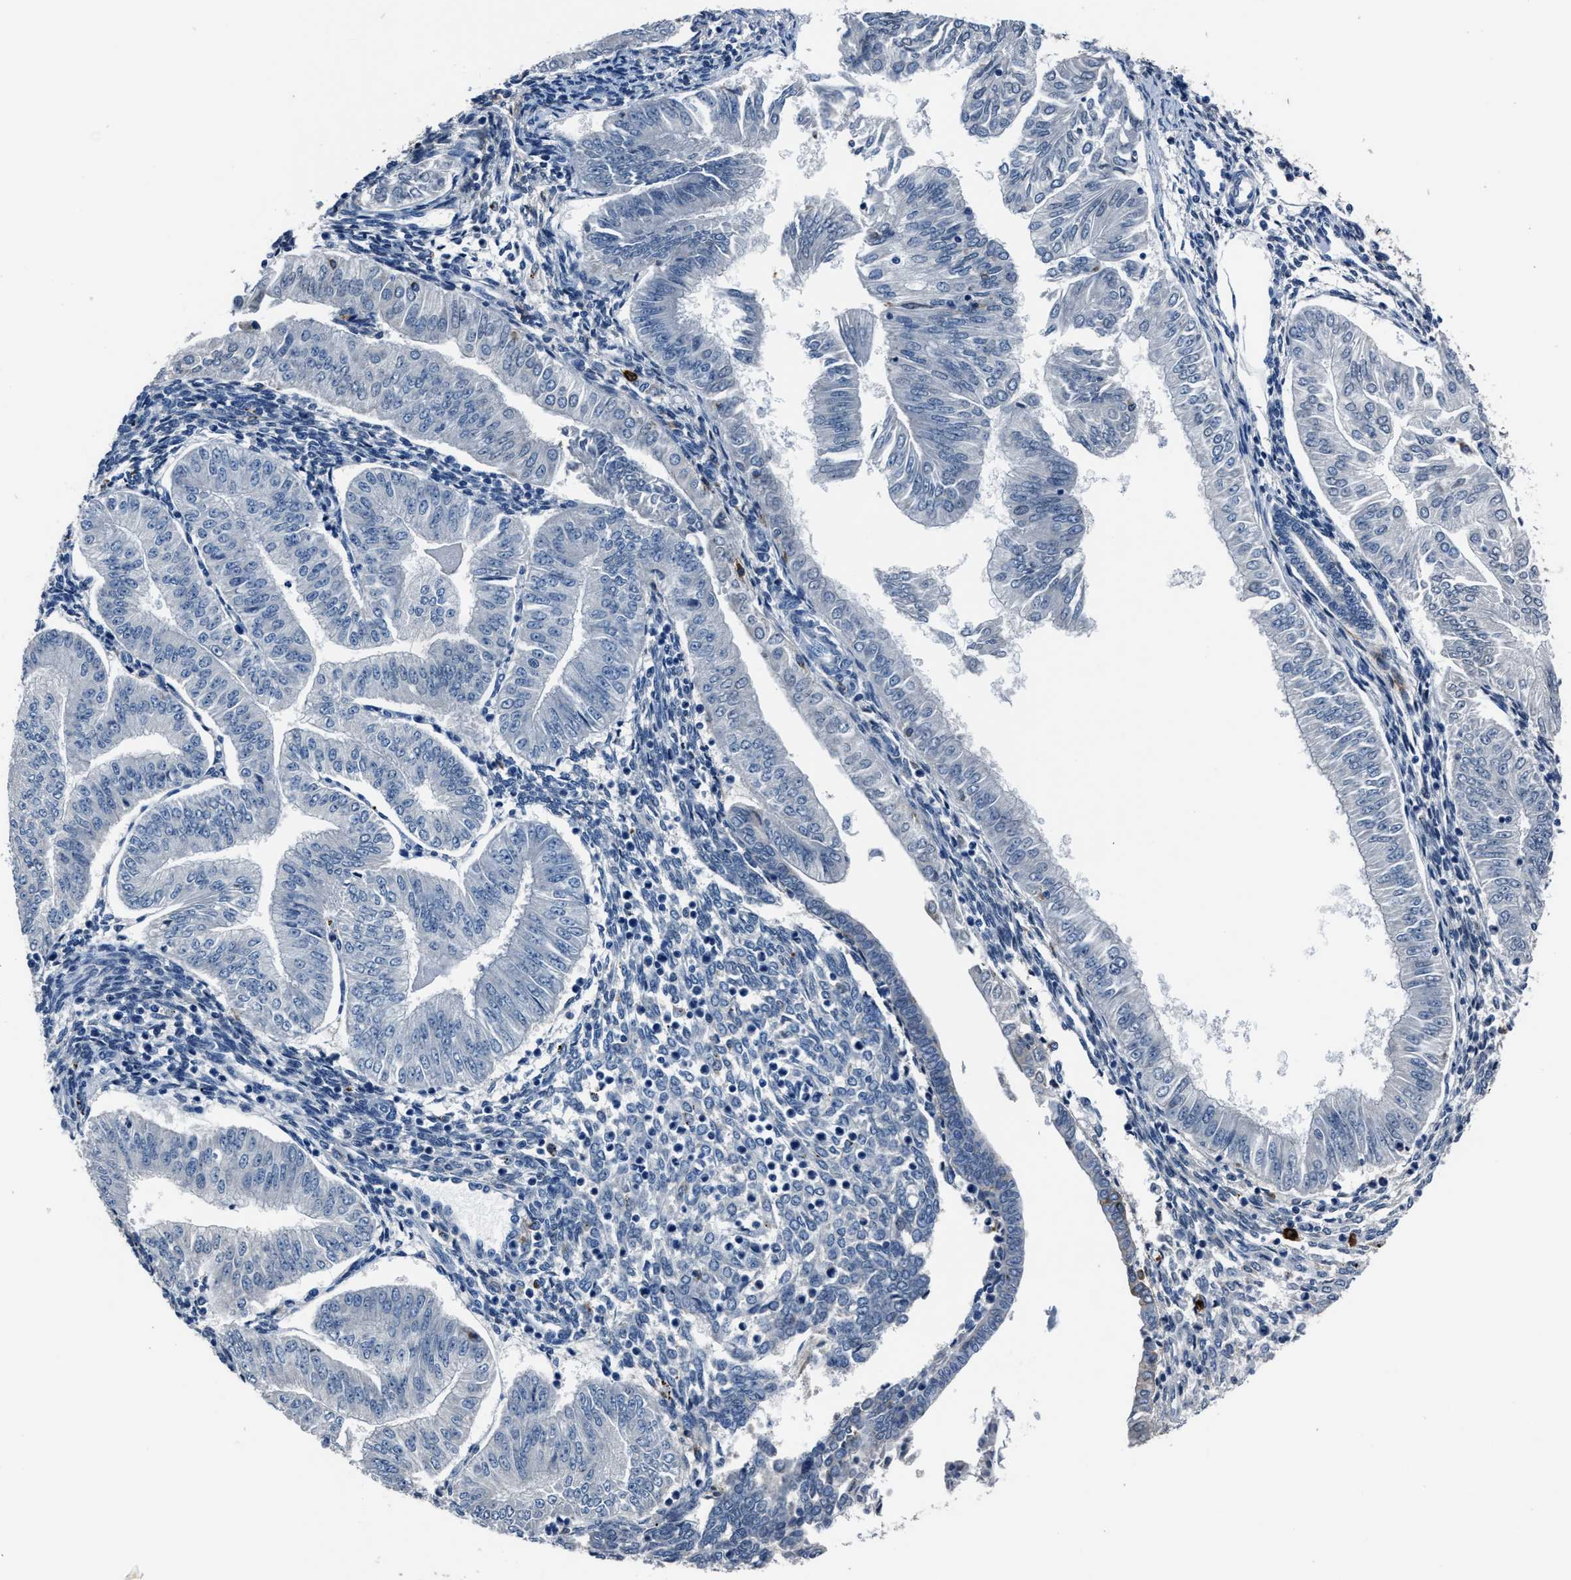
{"staining": {"intensity": "negative", "quantity": "none", "location": "none"}, "tissue": "endometrial cancer", "cell_type": "Tumor cells", "image_type": "cancer", "snomed": [{"axis": "morphology", "description": "Normal tissue, NOS"}, {"axis": "morphology", "description": "Adenocarcinoma, NOS"}, {"axis": "topography", "description": "Endometrium"}], "caption": "This is a photomicrograph of immunohistochemistry (IHC) staining of endometrial cancer (adenocarcinoma), which shows no staining in tumor cells. The staining was performed using DAB to visualize the protein expression in brown, while the nuclei were stained in blue with hematoxylin (Magnification: 20x).", "gene": "FGL2", "patient": {"sex": "female", "age": 53}}